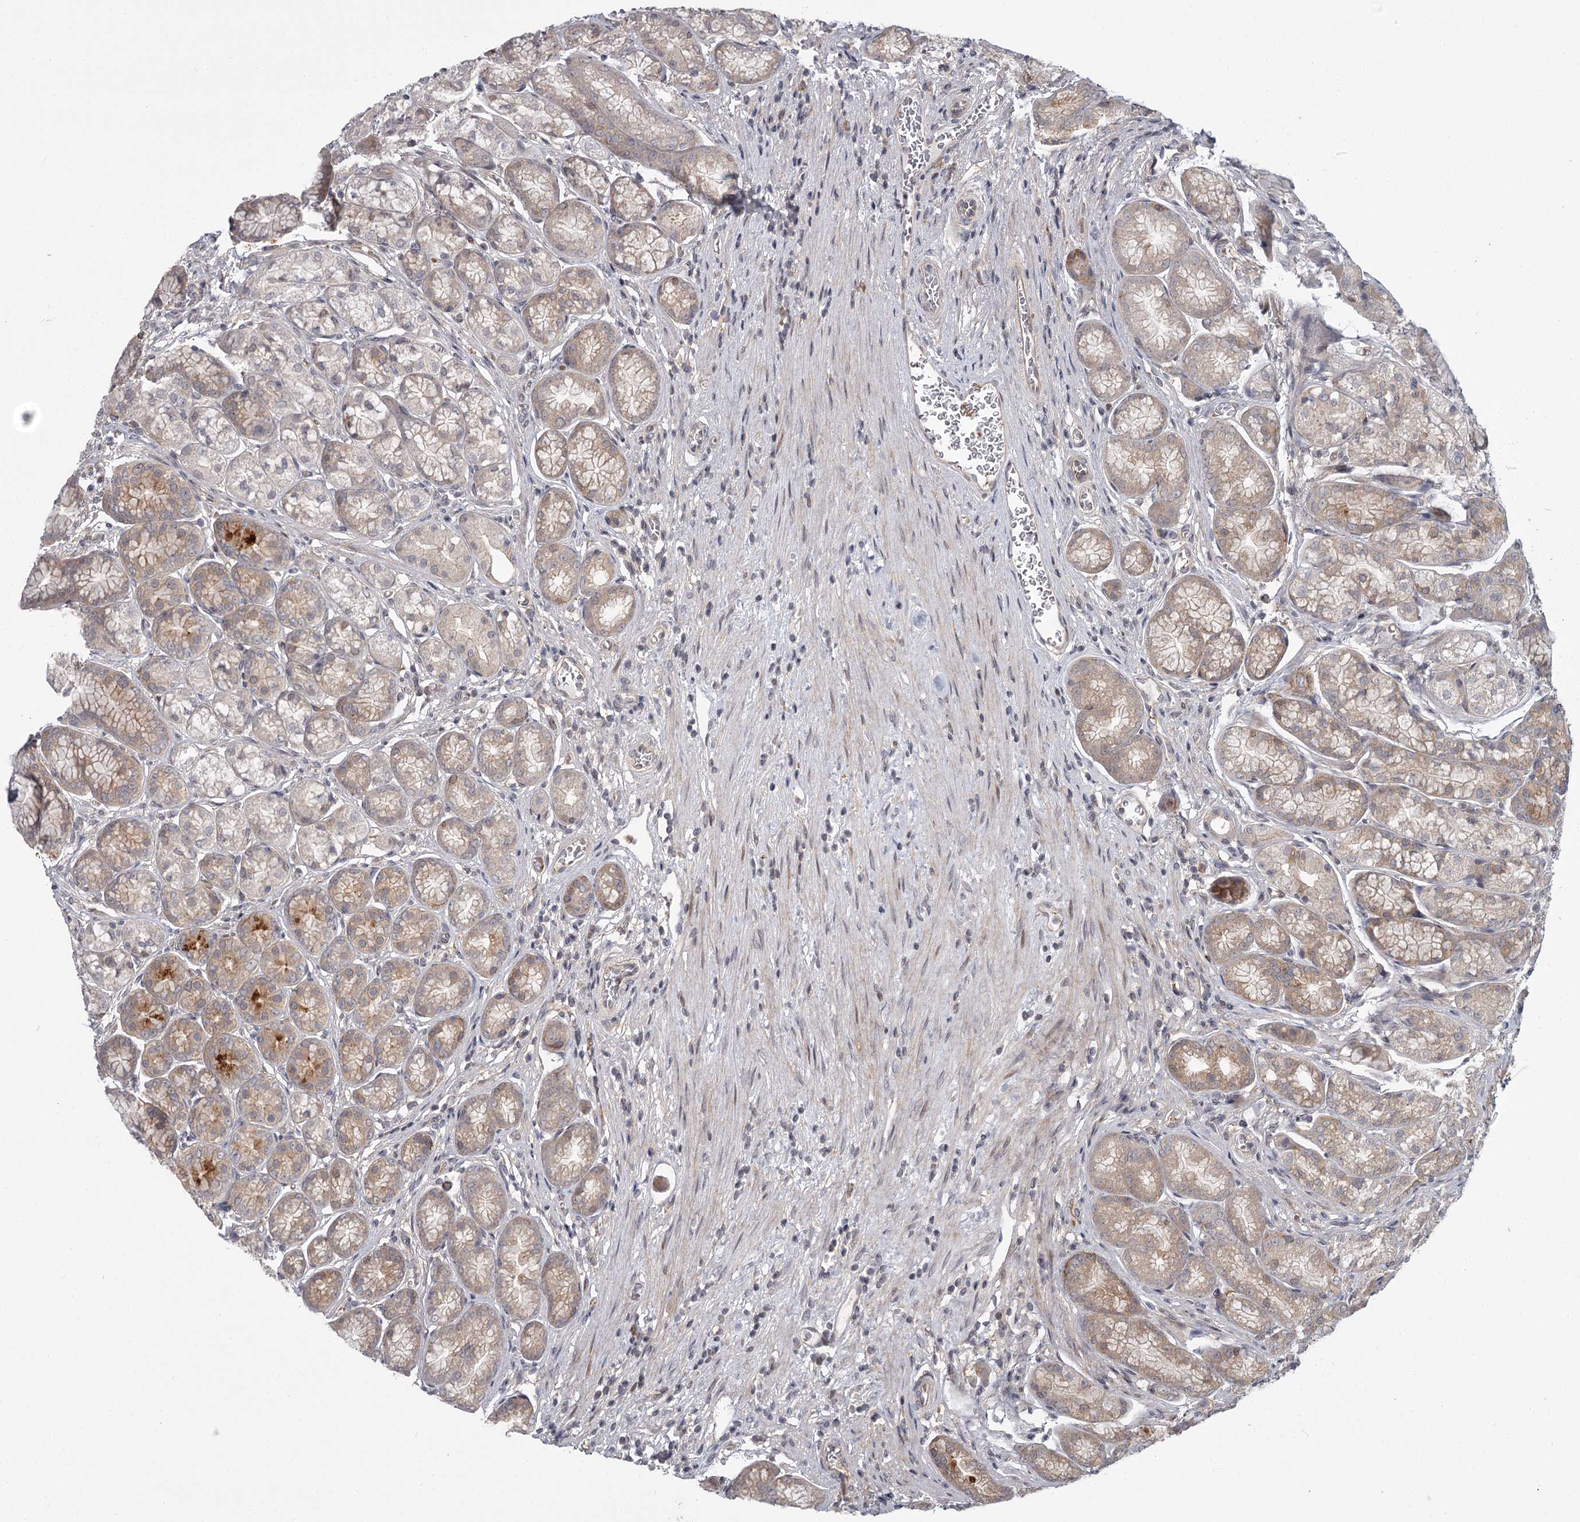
{"staining": {"intensity": "moderate", "quantity": "<25%", "location": "cytoplasmic/membranous"}, "tissue": "stomach", "cell_type": "Glandular cells", "image_type": "normal", "snomed": [{"axis": "morphology", "description": "Normal tissue, NOS"}, {"axis": "morphology", "description": "Adenocarcinoma, NOS"}, {"axis": "morphology", "description": "Adenocarcinoma, High grade"}, {"axis": "topography", "description": "Stomach, upper"}, {"axis": "topography", "description": "Stomach"}], "caption": "Immunohistochemical staining of unremarkable human stomach displays moderate cytoplasmic/membranous protein expression in about <25% of glandular cells.", "gene": "CCNG2", "patient": {"sex": "female", "age": 65}}